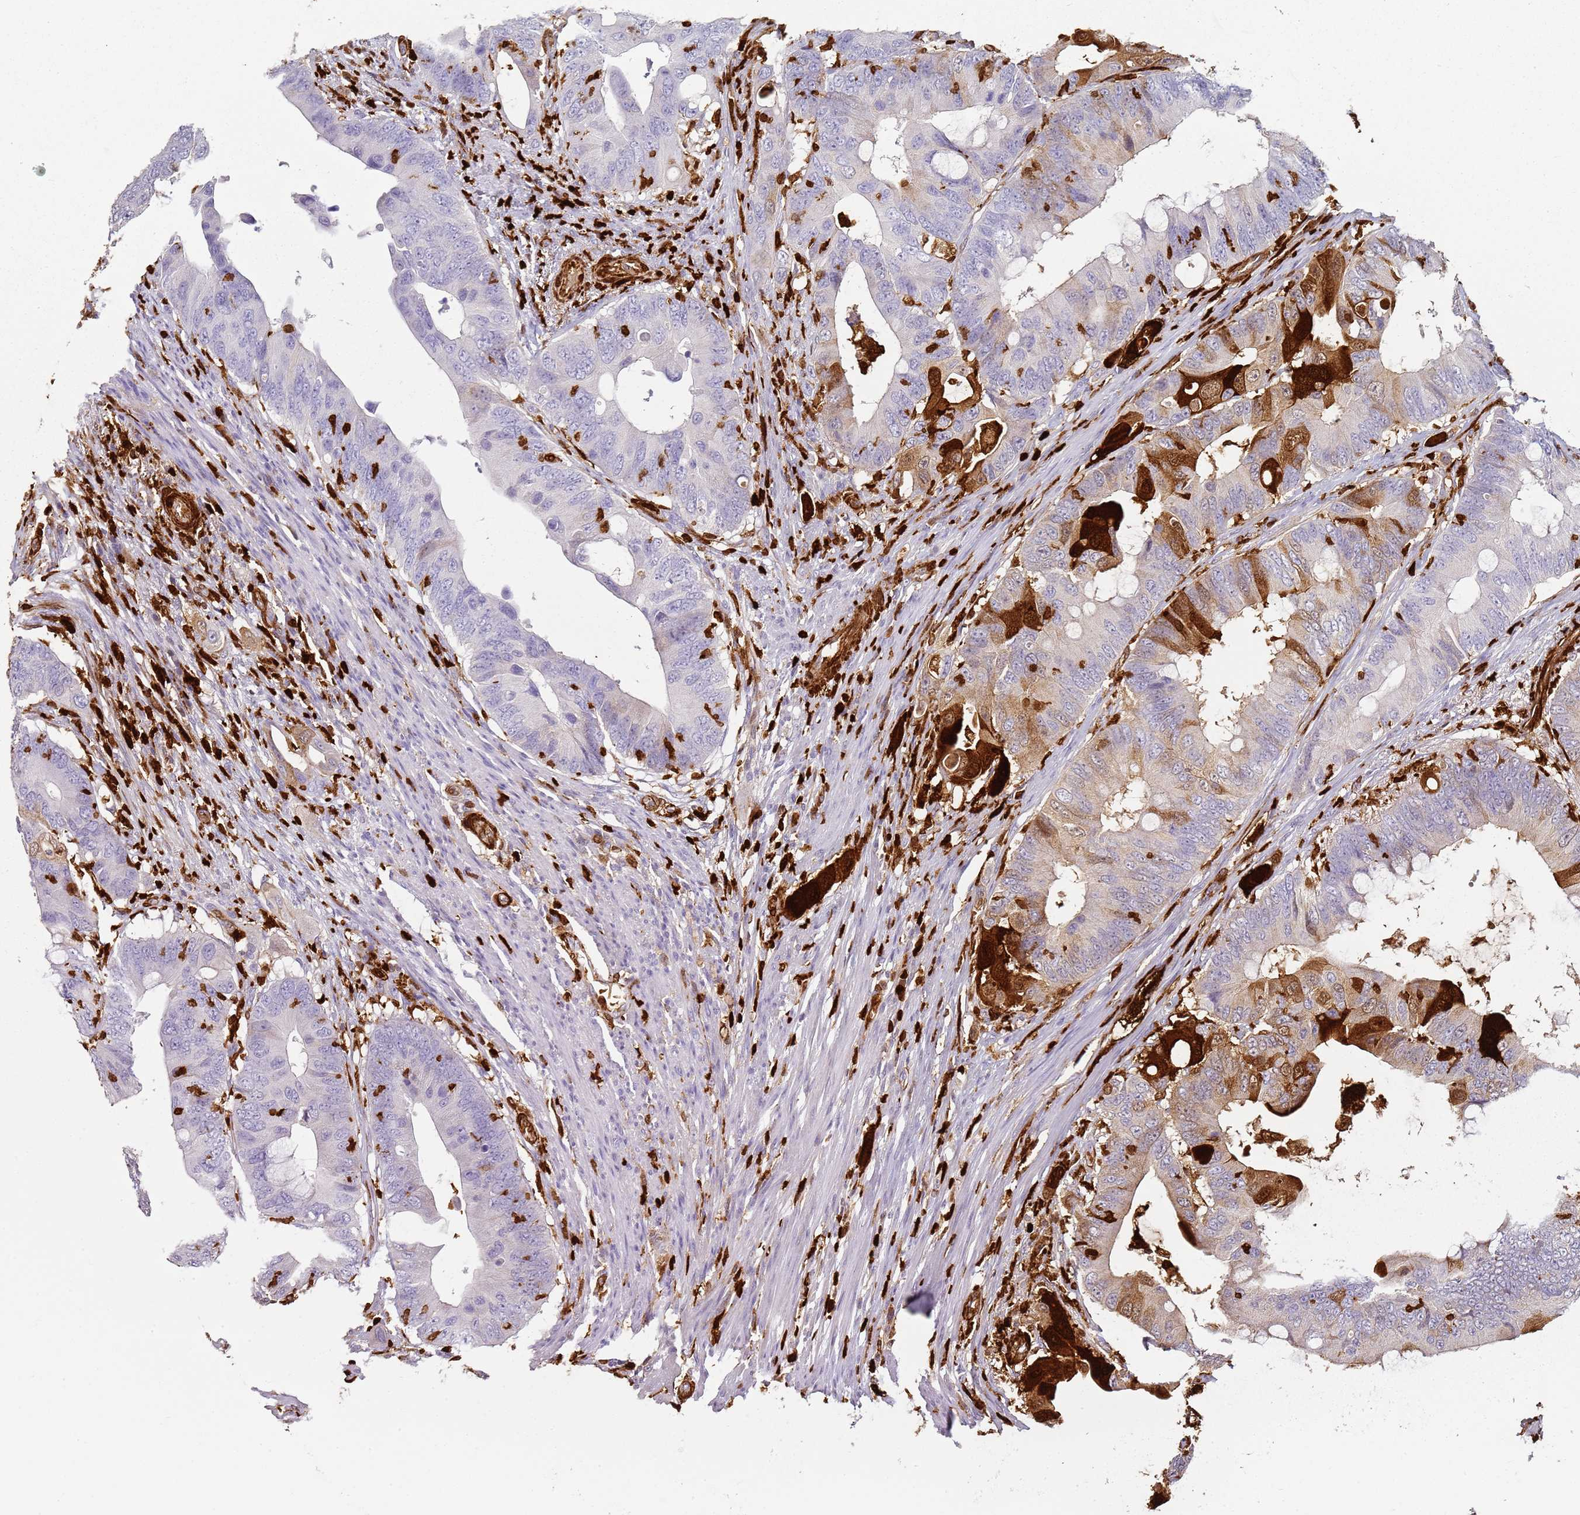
{"staining": {"intensity": "strong", "quantity": "<25%", "location": "cytoplasmic/membranous,nuclear"}, "tissue": "colorectal cancer", "cell_type": "Tumor cells", "image_type": "cancer", "snomed": [{"axis": "morphology", "description": "Adenocarcinoma, NOS"}, {"axis": "topography", "description": "Colon"}], "caption": "Colorectal cancer (adenocarcinoma) tissue reveals strong cytoplasmic/membranous and nuclear expression in about <25% of tumor cells, visualized by immunohistochemistry.", "gene": "S100A4", "patient": {"sex": "male", "age": 71}}